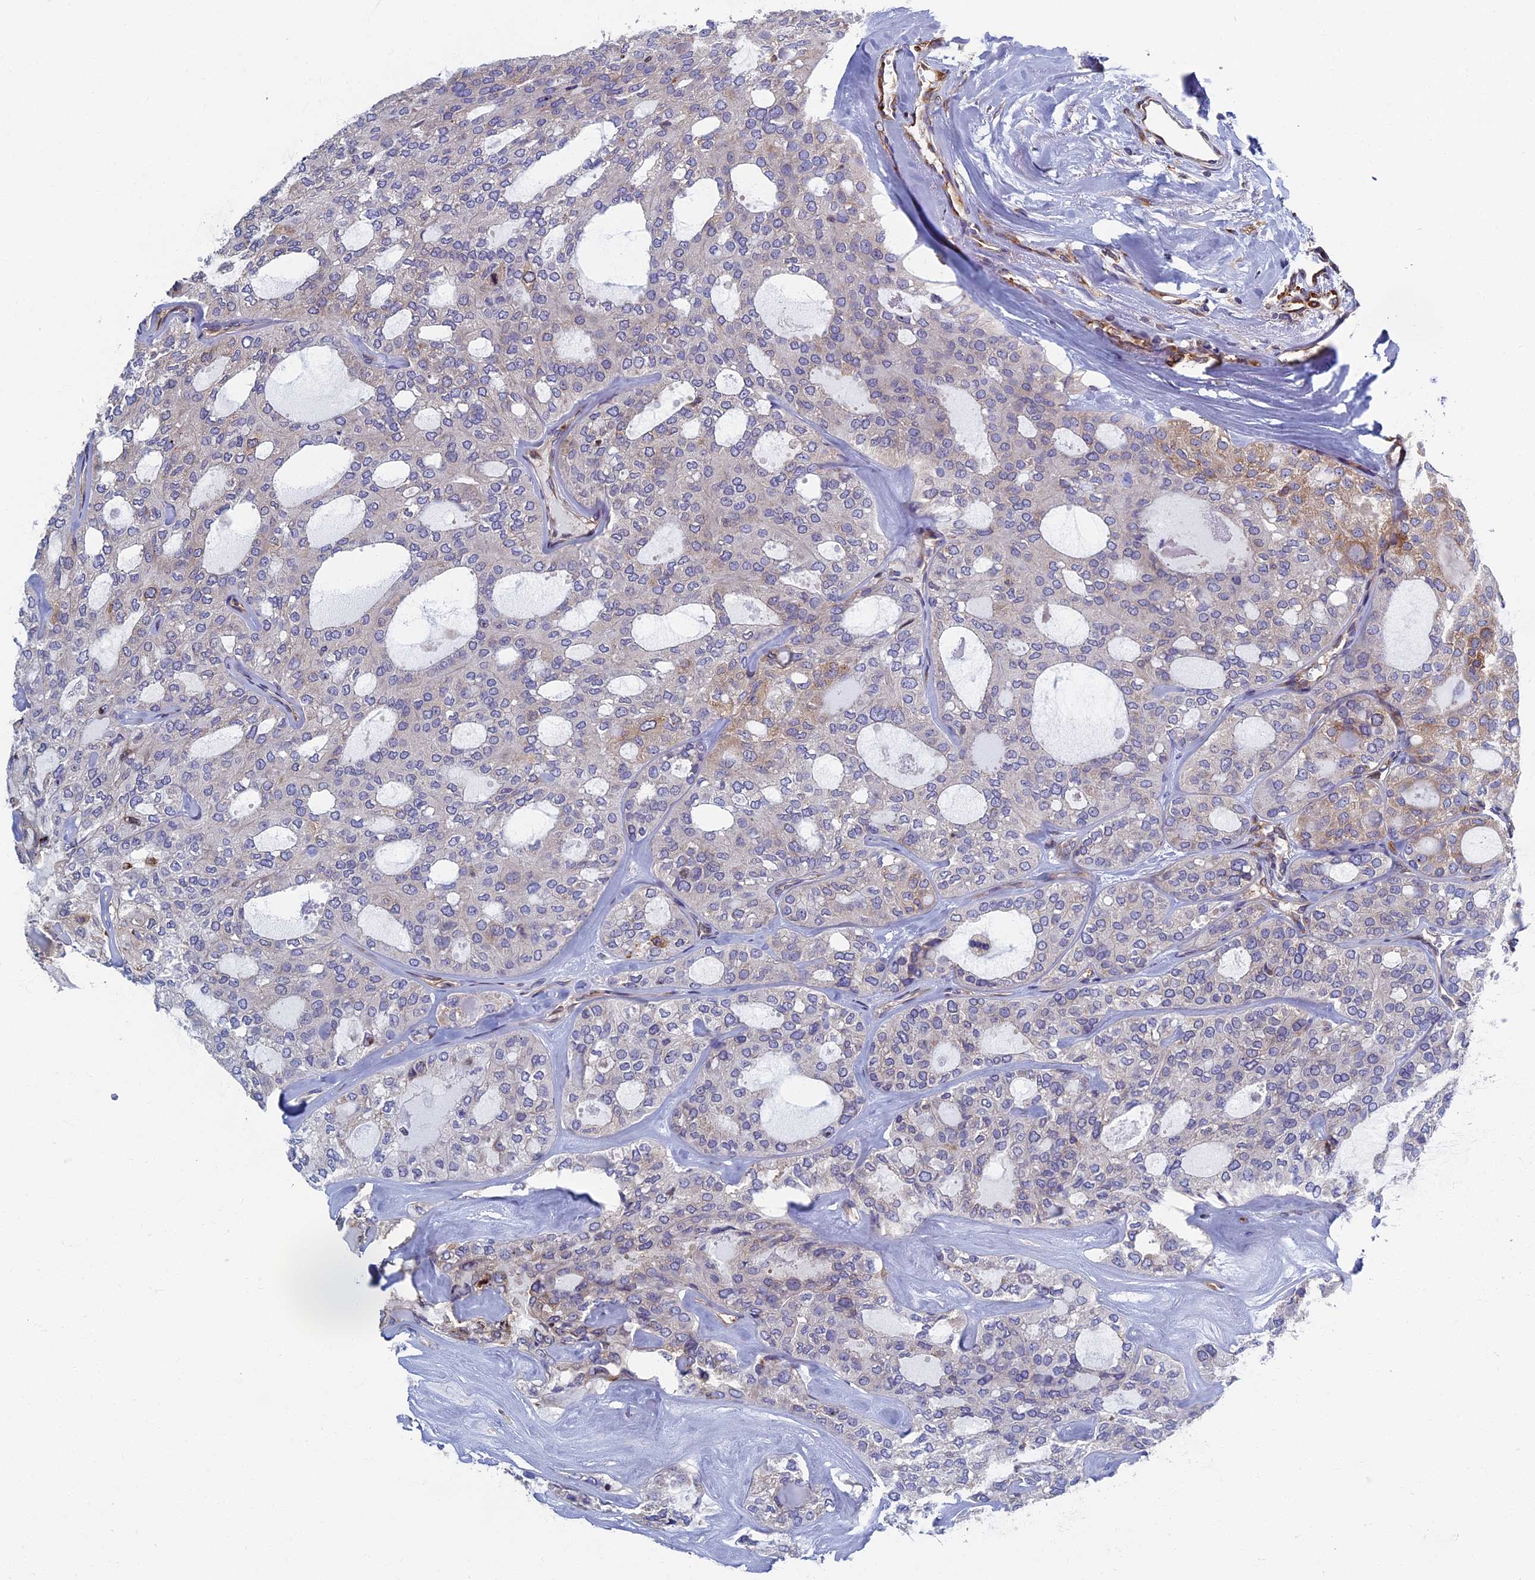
{"staining": {"intensity": "weak", "quantity": "<25%", "location": "cytoplasmic/membranous"}, "tissue": "thyroid cancer", "cell_type": "Tumor cells", "image_type": "cancer", "snomed": [{"axis": "morphology", "description": "Follicular adenoma carcinoma, NOS"}, {"axis": "topography", "description": "Thyroid gland"}], "caption": "A high-resolution photomicrograph shows immunohistochemistry staining of follicular adenoma carcinoma (thyroid), which reveals no significant staining in tumor cells.", "gene": "YBX1", "patient": {"sex": "male", "age": 75}}